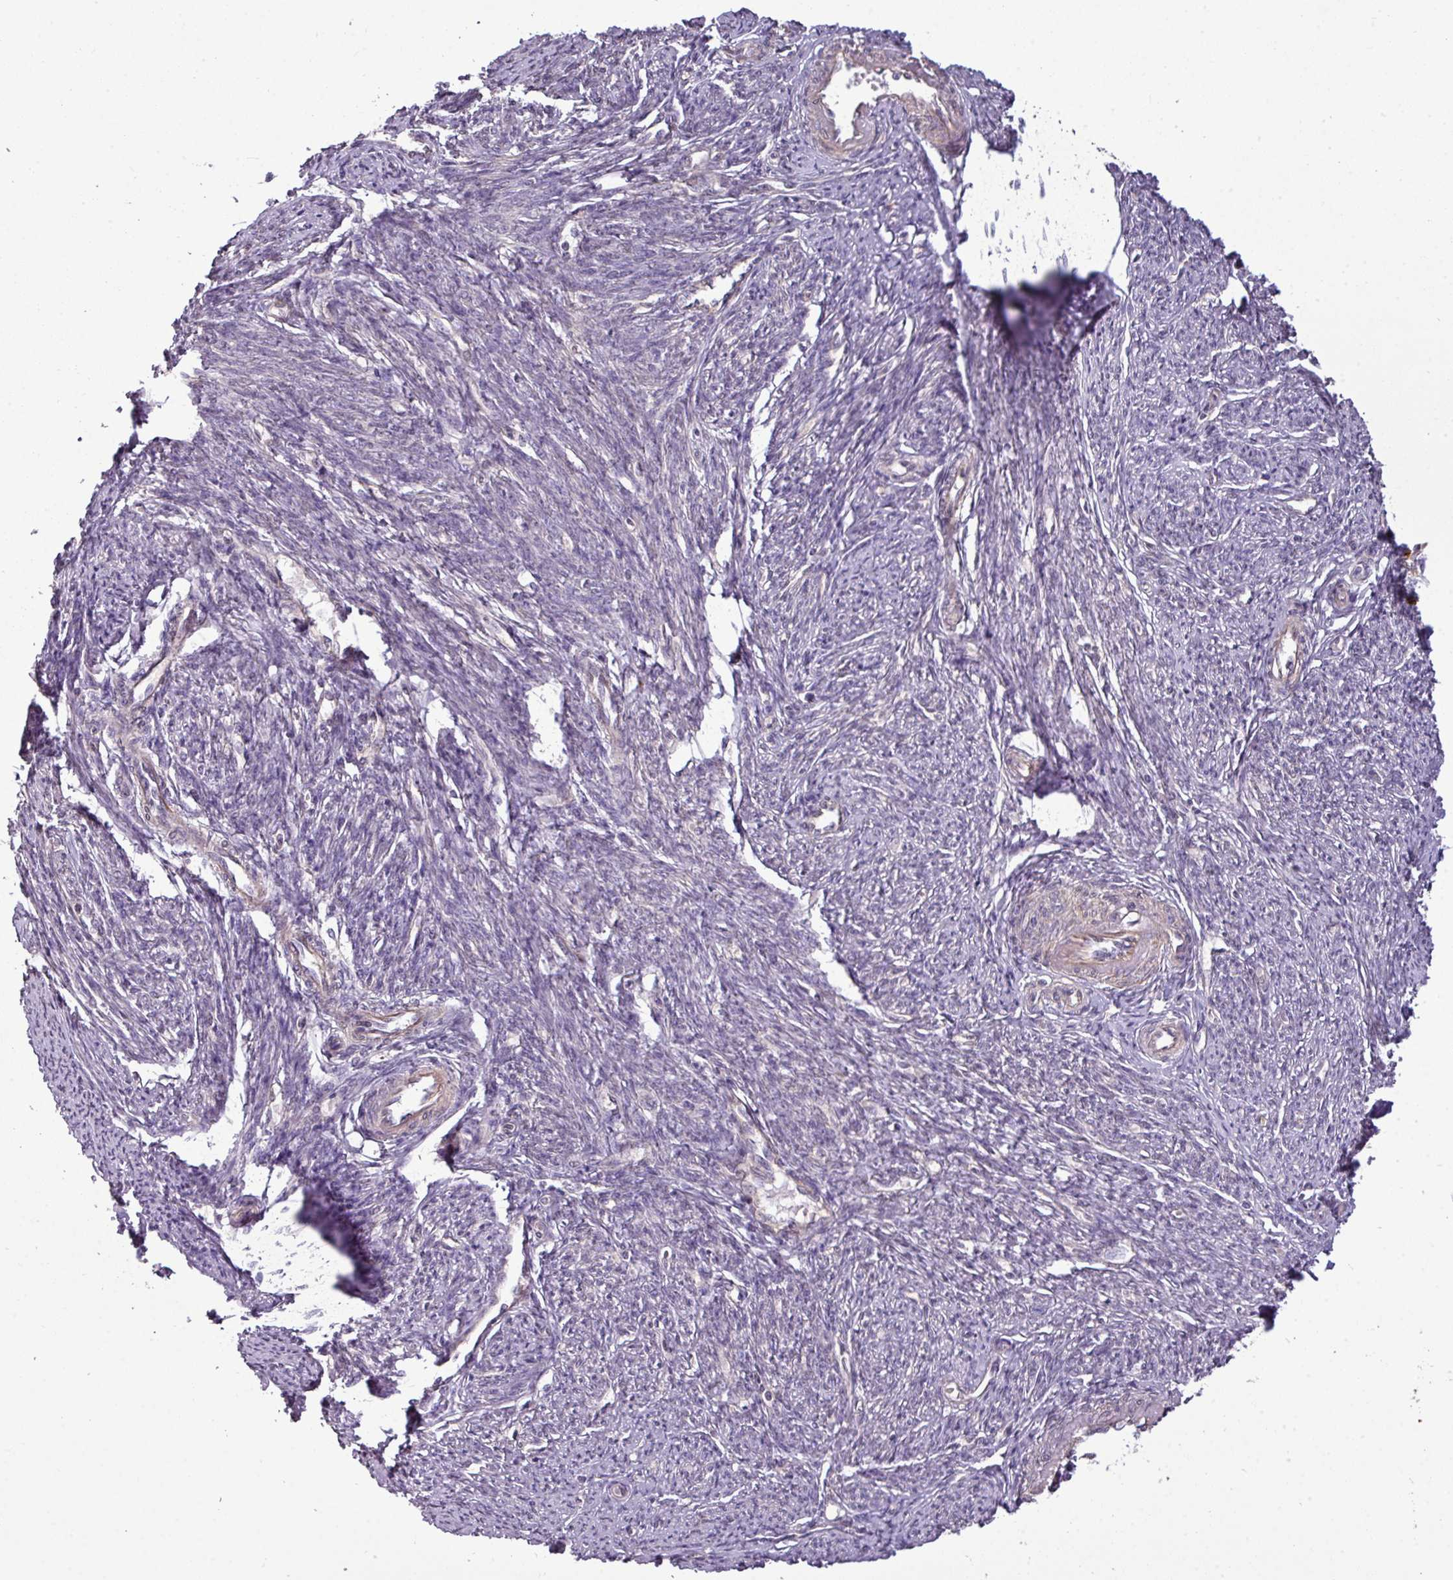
{"staining": {"intensity": "moderate", "quantity": "25%-75%", "location": "cytoplasmic/membranous"}, "tissue": "smooth muscle", "cell_type": "Smooth muscle cells", "image_type": "normal", "snomed": [{"axis": "morphology", "description": "Normal tissue, NOS"}, {"axis": "topography", "description": "Smooth muscle"}, {"axis": "topography", "description": "Fallopian tube"}], "caption": "Smooth muscle cells reveal medium levels of moderate cytoplasmic/membranous staining in about 25%-75% of cells in benign smooth muscle. The staining is performed using DAB brown chromogen to label protein expression. The nuclei are counter-stained blue using hematoxylin.", "gene": "PAPLN", "patient": {"sex": "female", "age": 59}}